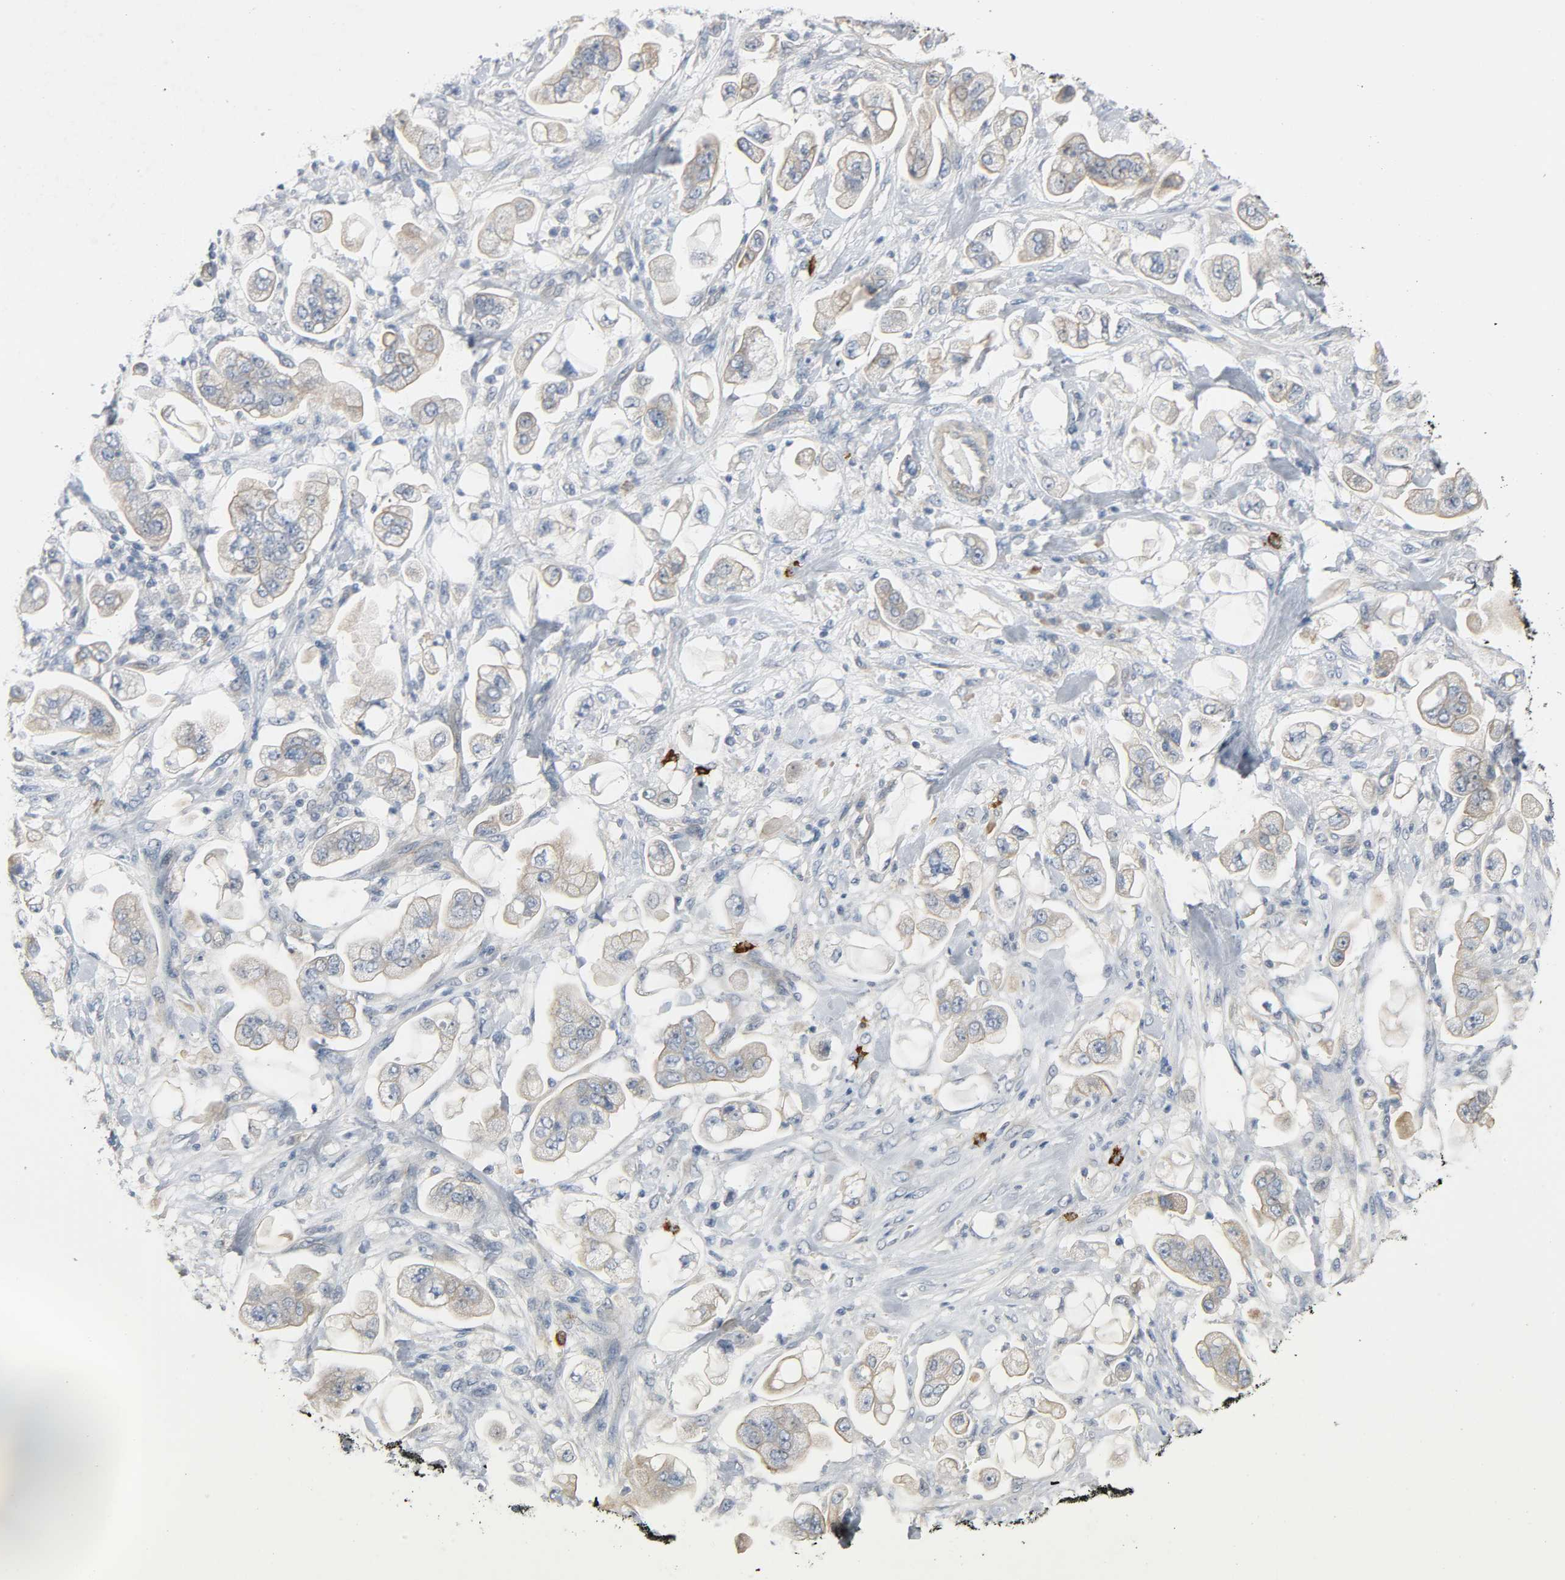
{"staining": {"intensity": "weak", "quantity": ">75%", "location": "cytoplasmic/membranous"}, "tissue": "stomach cancer", "cell_type": "Tumor cells", "image_type": "cancer", "snomed": [{"axis": "morphology", "description": "Adenocarcinoma, NOS"}, {"axis": "topography", "description": "Stomach"}], "caption": "Immunohistochemical staining of stomach adenocarcinoma demonstrates low levels of weak cytoplasmic/membranous expression in approximately >75% of tumor cells.", "gene": "LIMCH1", "patient": {"sex": "male", "age": 62}}